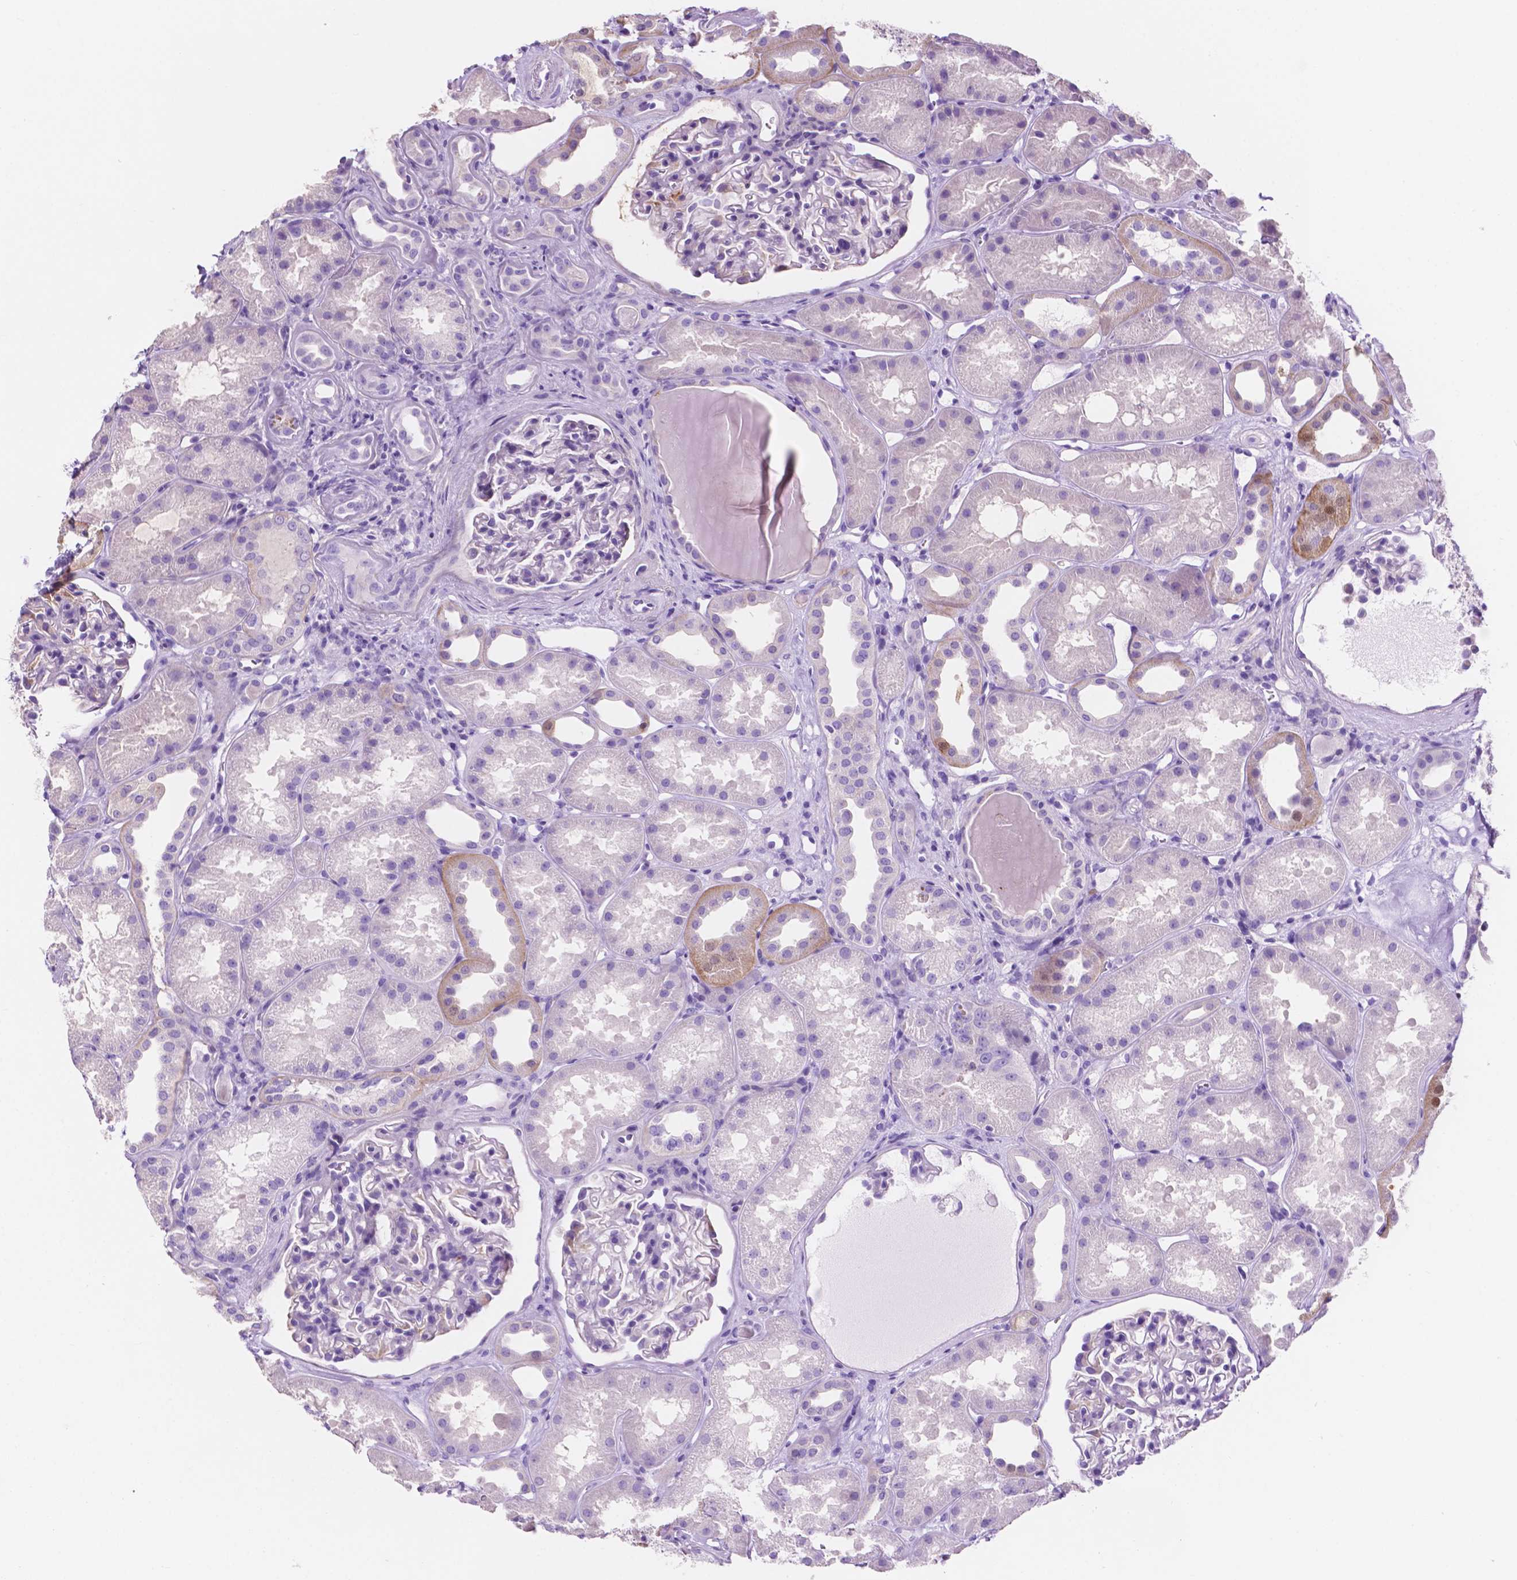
{"staining": {"intensity": "negative", "quantity": "none", "location": "none"}, "tissue": "kidney", "cell_type": "Cells in glomeruli", "image_type": "normal", "snomed": [{"axis": "morphology", "description": "Normal tissue, NOS"}, {"axis": "topography", "description": "Kidney"}], "caption": "A high-resolution image shows immunohistochemistry staining of unremarkable kidney, which exhibits no significant staining in cells in glomeruli. Brightfield microscopy of IHC stained with DAB (3,3'-diaminobenzidine) (brown) and hematoxylin (blue), captured at high magnification.", "gene": "IGFN1", "patient": {"sex": "male", "age": 61}}